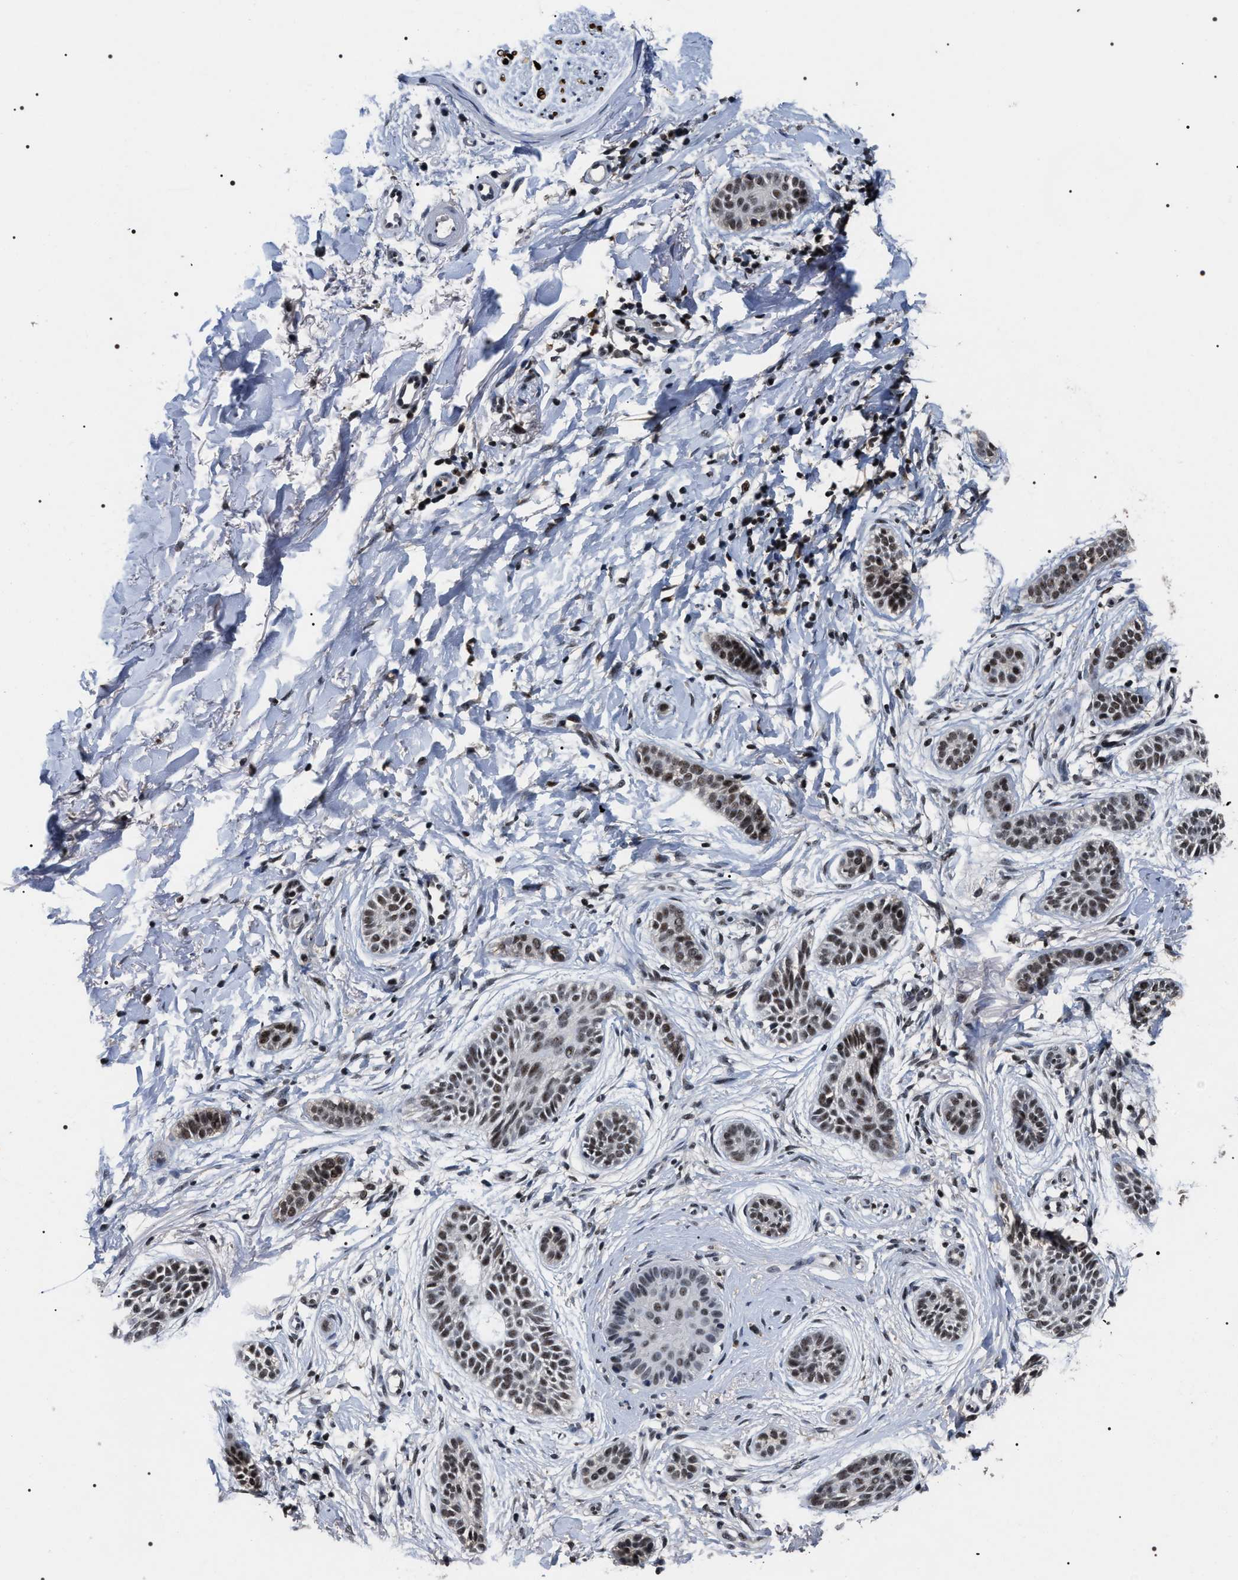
{"staining": {"intensity": "moderate", "quantity": ">75%", "location": "nuclear"}, "tissue": "skin cancer", "cell_type": "Tumor cells", "image_type": "cancer", "snomed": [{"axis": "morphology", "description": "Normal tissue, NOS"}, {"axis": "morphology", "description": "Basal cell carcinoma"}, {"axis": "topography", "description": "Skin"}], "caption": "IHC (DAB) staining of human skin cancer reveals moderate nuclear protein staining in approximately >75% of tumor cells. (DAB = brown stain, brightfield microscopy at high magnification).", "gene": "RRP1B", "patient": {"sex": "male", "age": 63}}